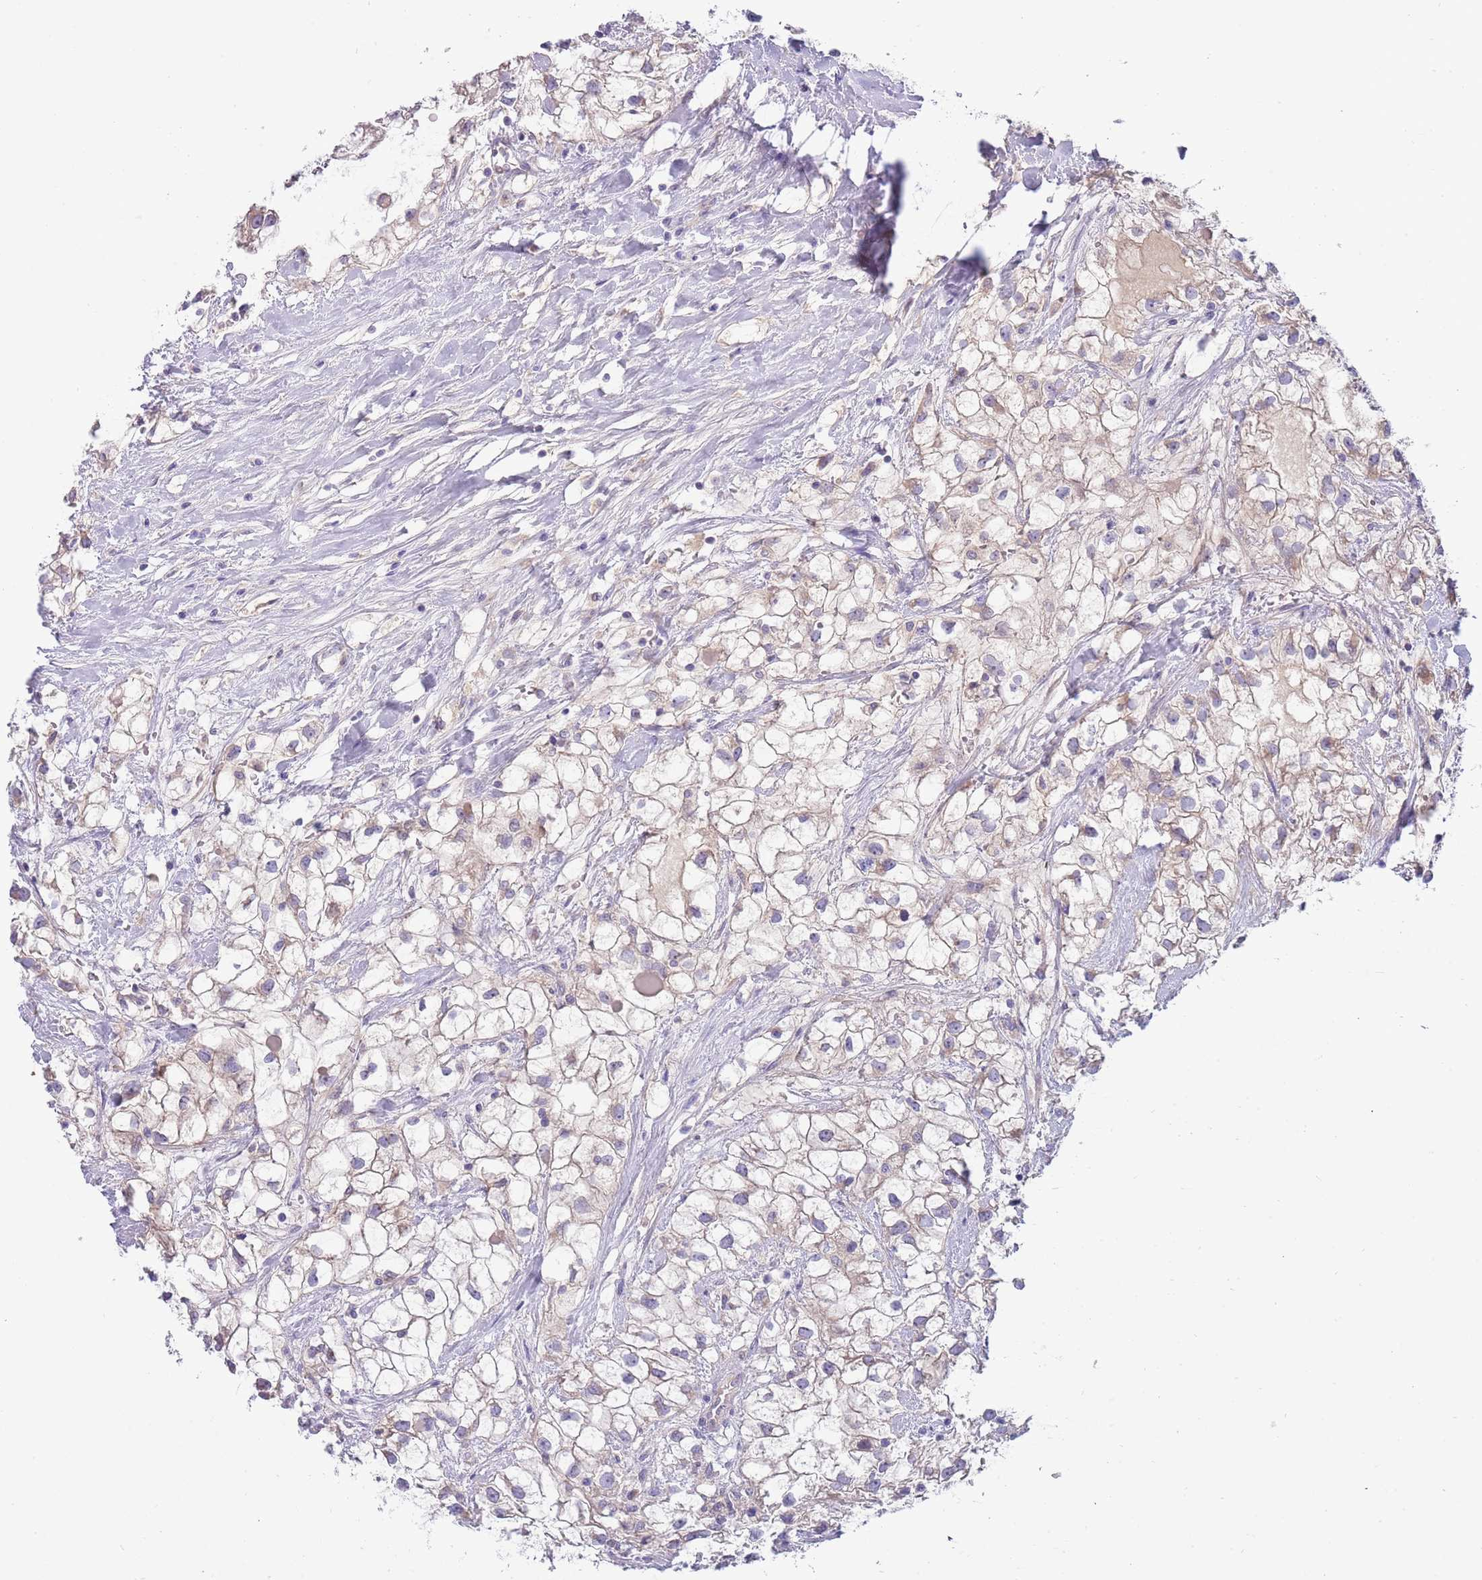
{"staining": {"intensity": "negative", "quantity": "none", "location": "none"}, "tissue": "renal cancer", "cell_type": "Tumor cells", "image_type": "cancer", "snomed": [{"axis": "morphology", "description": "Adenocarcinoma, NOS"}, {"axis": "topography", "description": "Kidney"}], "caption": "Tumor cells show no significant positivity in renal cancer.", "gene": "CABYR", "patient": {"sex": "male", "age": 59}}